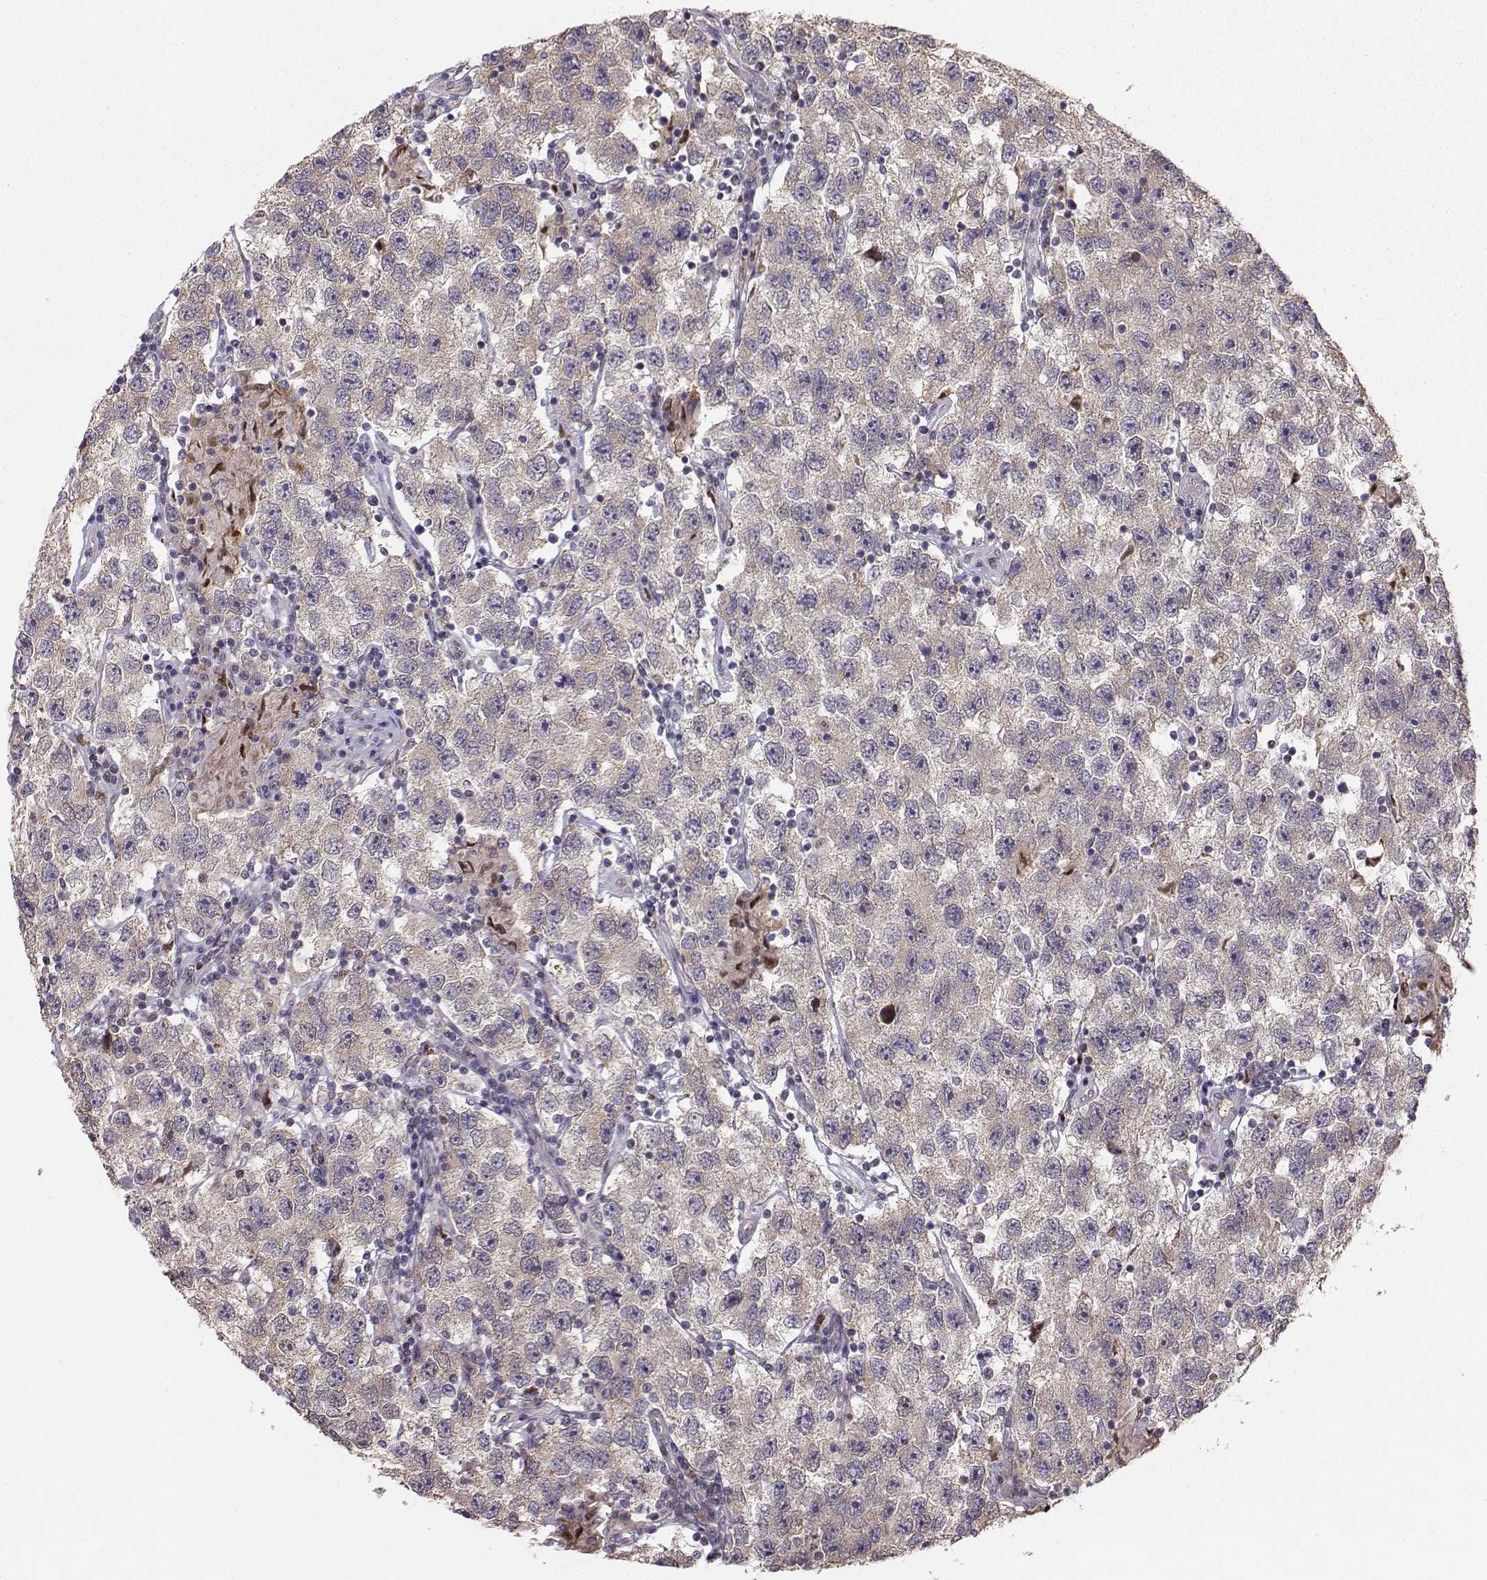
{"staining": {"intensity": "negative", "quantity": "none", "location": "none"}, "tissue": "testis cancer", "cell_type": "Tumor cells", "image_type": "cancer", "snomed": [{"axis": "morphology", "description": "Seminoma, NOS"}, {"axis": "topography", "description": "Testis"}], "caption": "Image shows no protein positivity in tumor cells of testis cancer tissue. Brightfield microscopy of IHC stained with DAB (brown) and hematoxylin (blue), captured at high magnification.", "gene": "PKP2", "patient": {"sex": "male", "age": 26}}